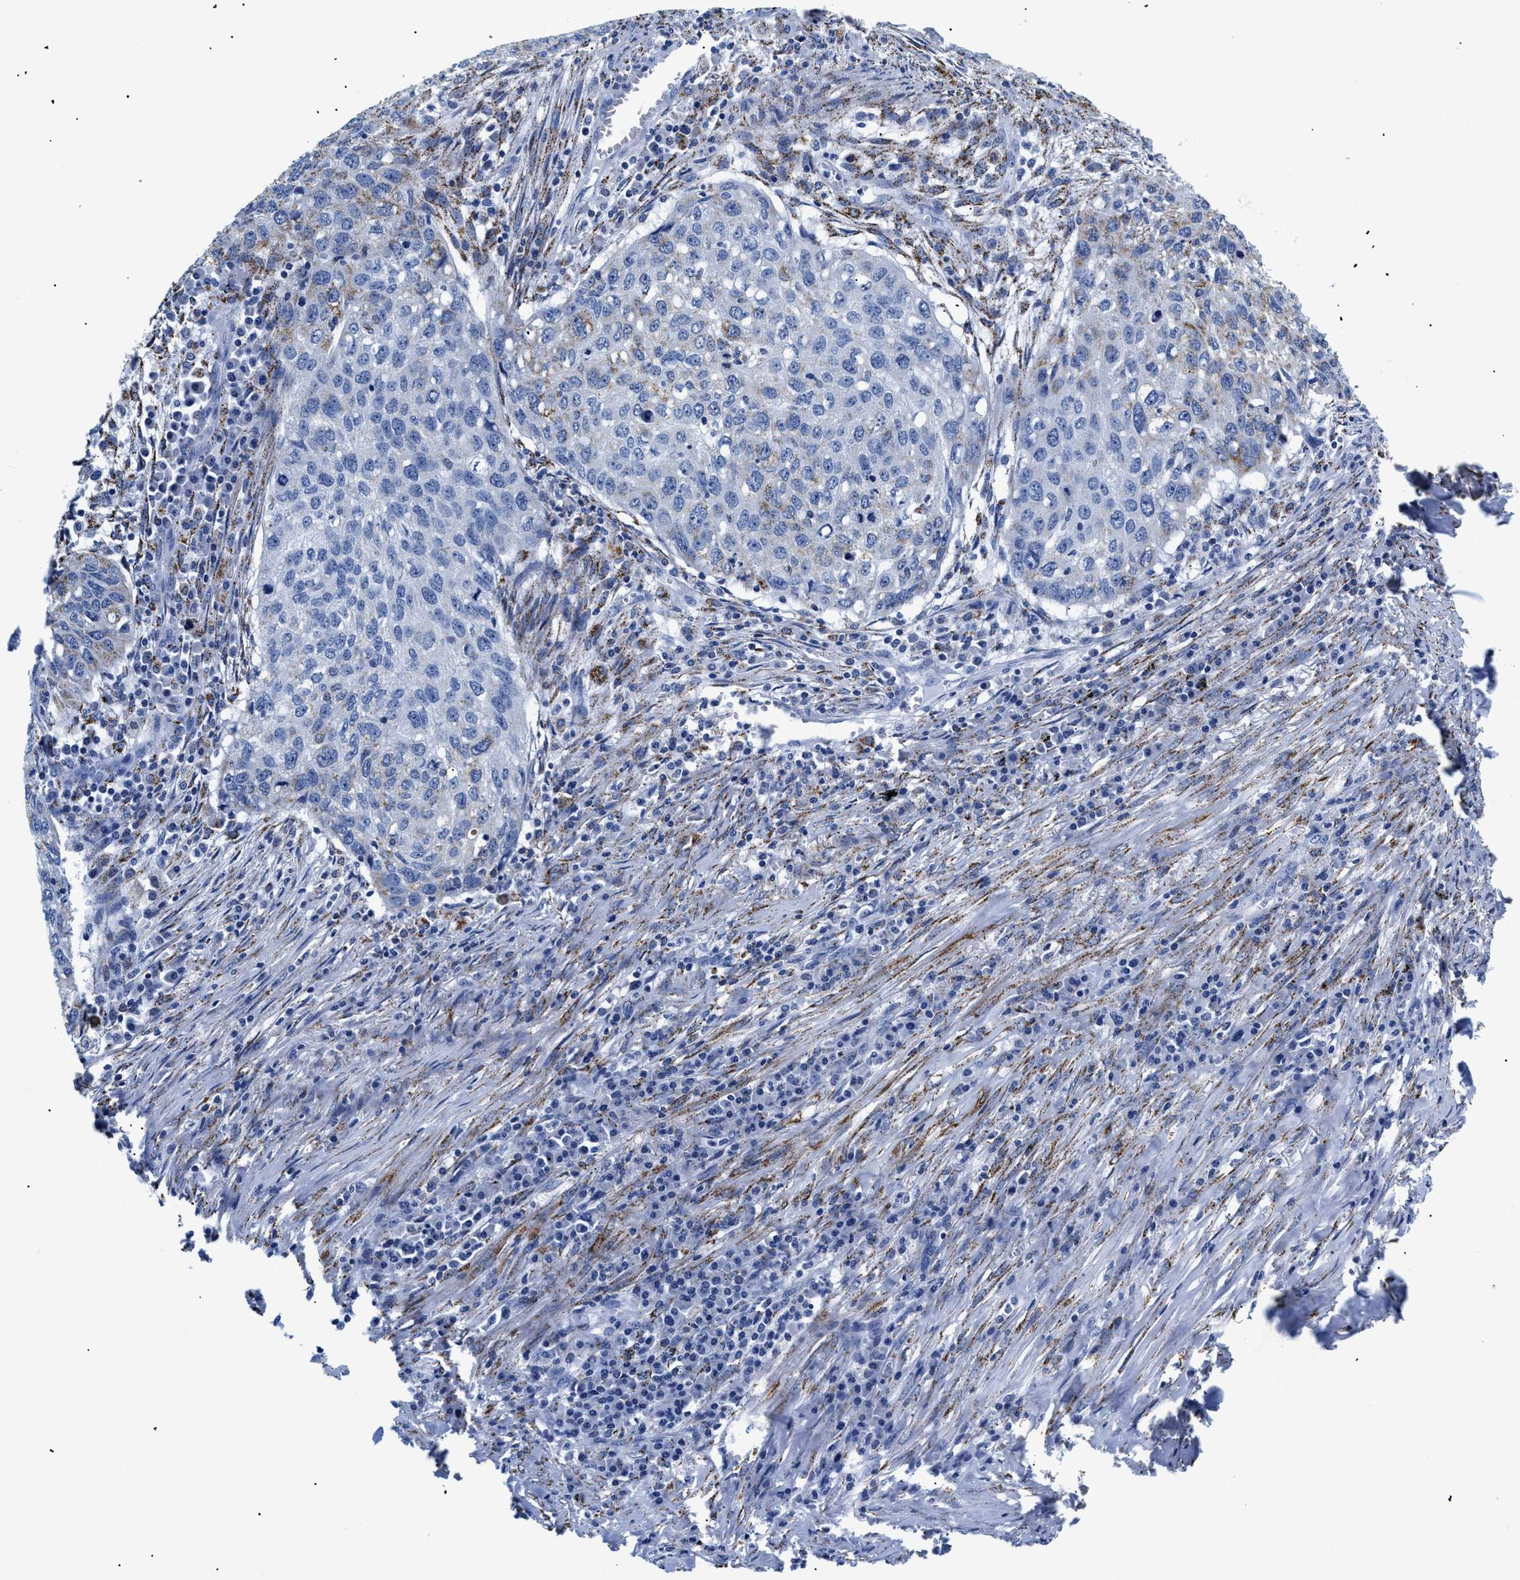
{"staining": {"intensity": "negative", "quantity": "none", "location": "none"}, "tissue": "lung cancer", "cell_type": "Tumor cells", "image_type": "cancer", "snomed": [{"axis": "morphology", "description": "Squamous cell carcinoma, NOS"}, {"axis": "topography", "description": "Lung"}], "caption": "Immunohistochemical staining of human lung cancer demonstrates no significant positivity in tumor cells. (DAB IHC visualized using brightfield microscopy, high magnification).", "gene": "GPR149", "patient": {"sex": "female", "age": 63}}